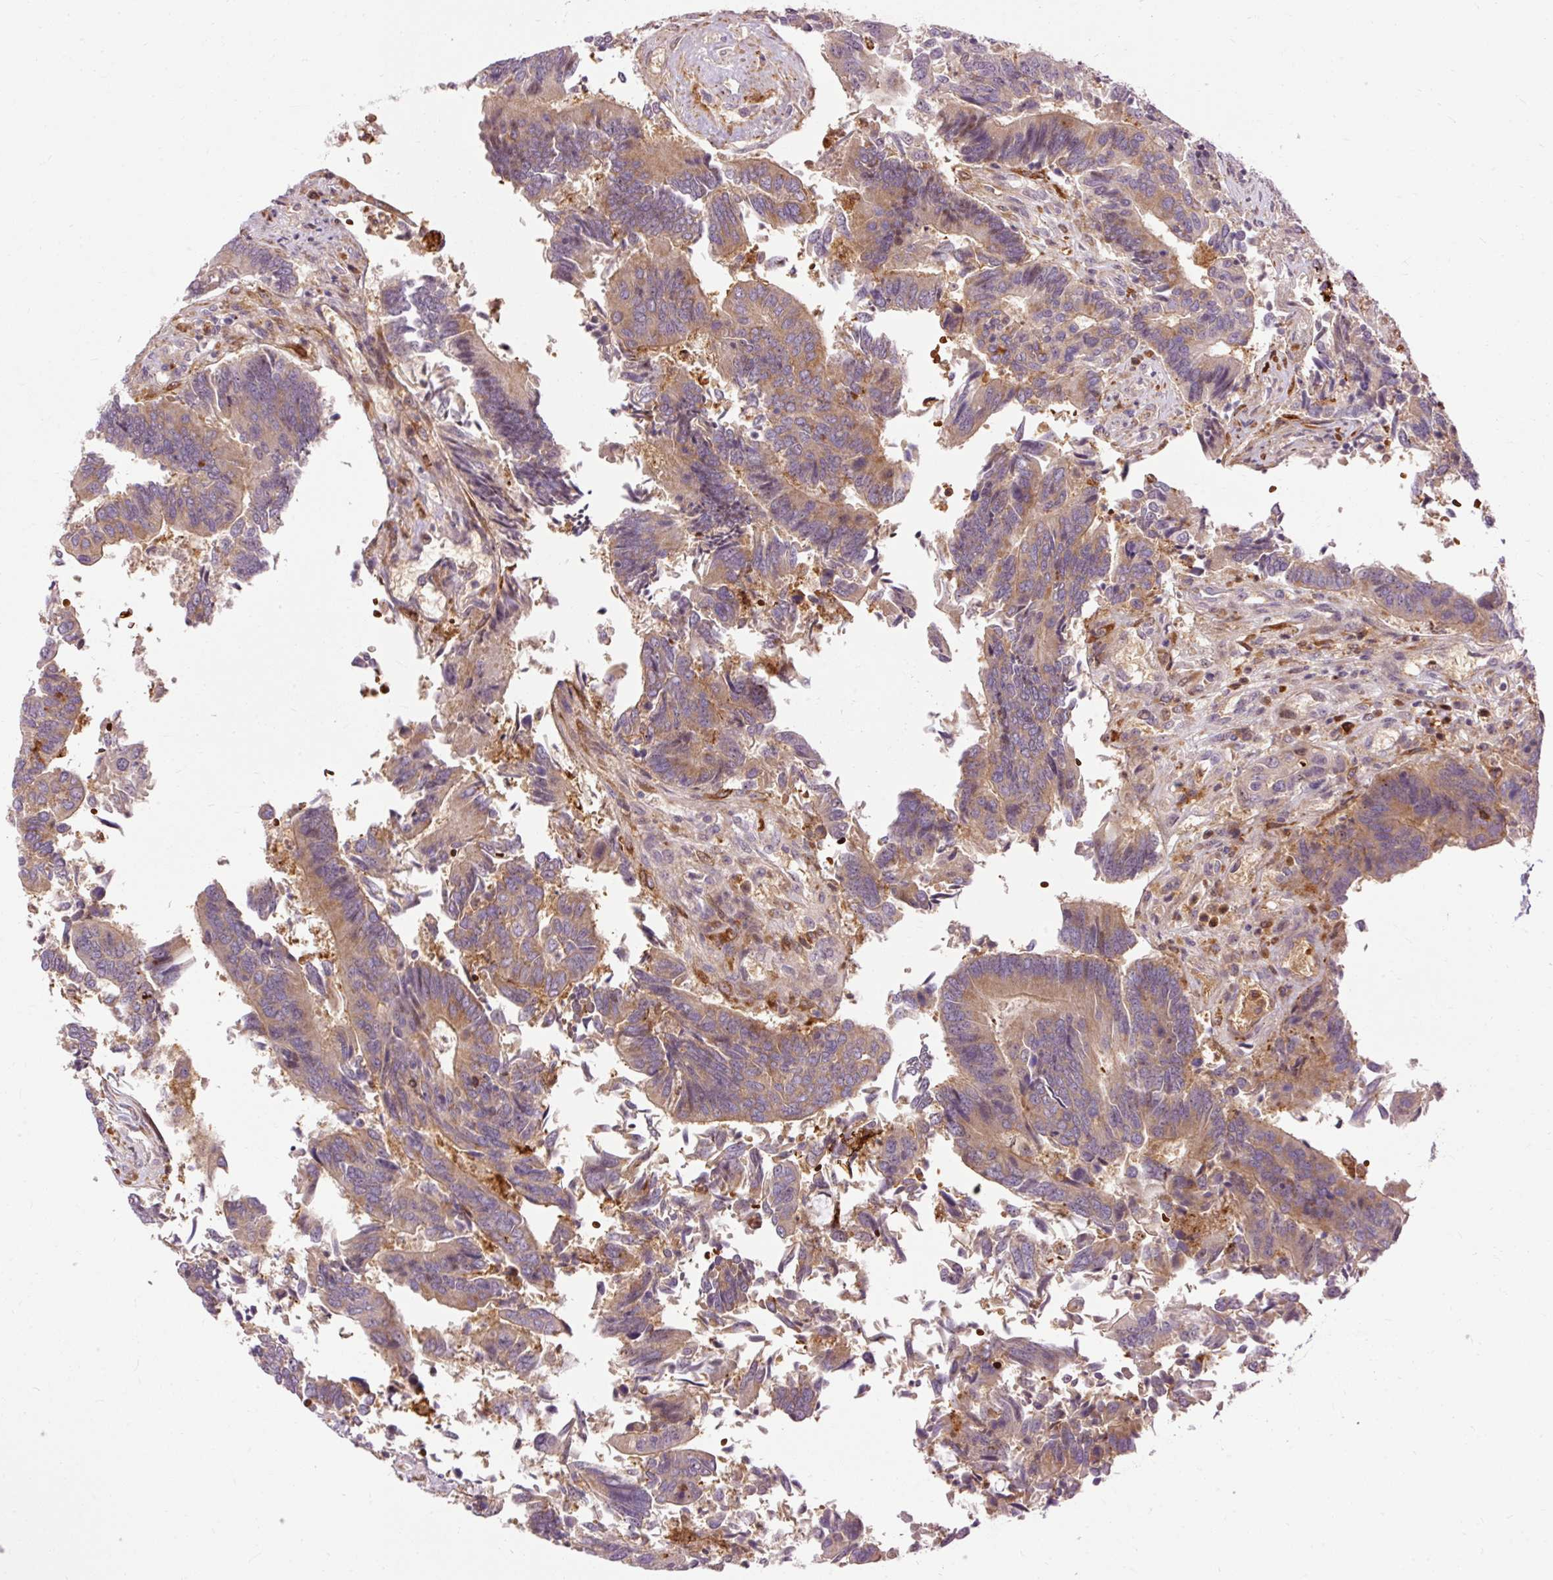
{"staining": {"intensity": "moderate", "quantity": ">75%", "location": "cytoplasmic/membranous"}, "tissue": "colorectal cancer", "cell_type": "Tumor cells", "image_type": "cancer", "snomed": [{"axis": "morphology", "description": "Adenocarcinoma, NOS"}, {"axis": "topography", "description": "Colon"}], "caption": "Colorectal cancer (adenocarcinoma) stained for a protein exhibits moderate cytoplasmic/membranous positivity in tumor cells.", "gene": "CEBPZ", "patient": {"sex": "female", "age": 67}}